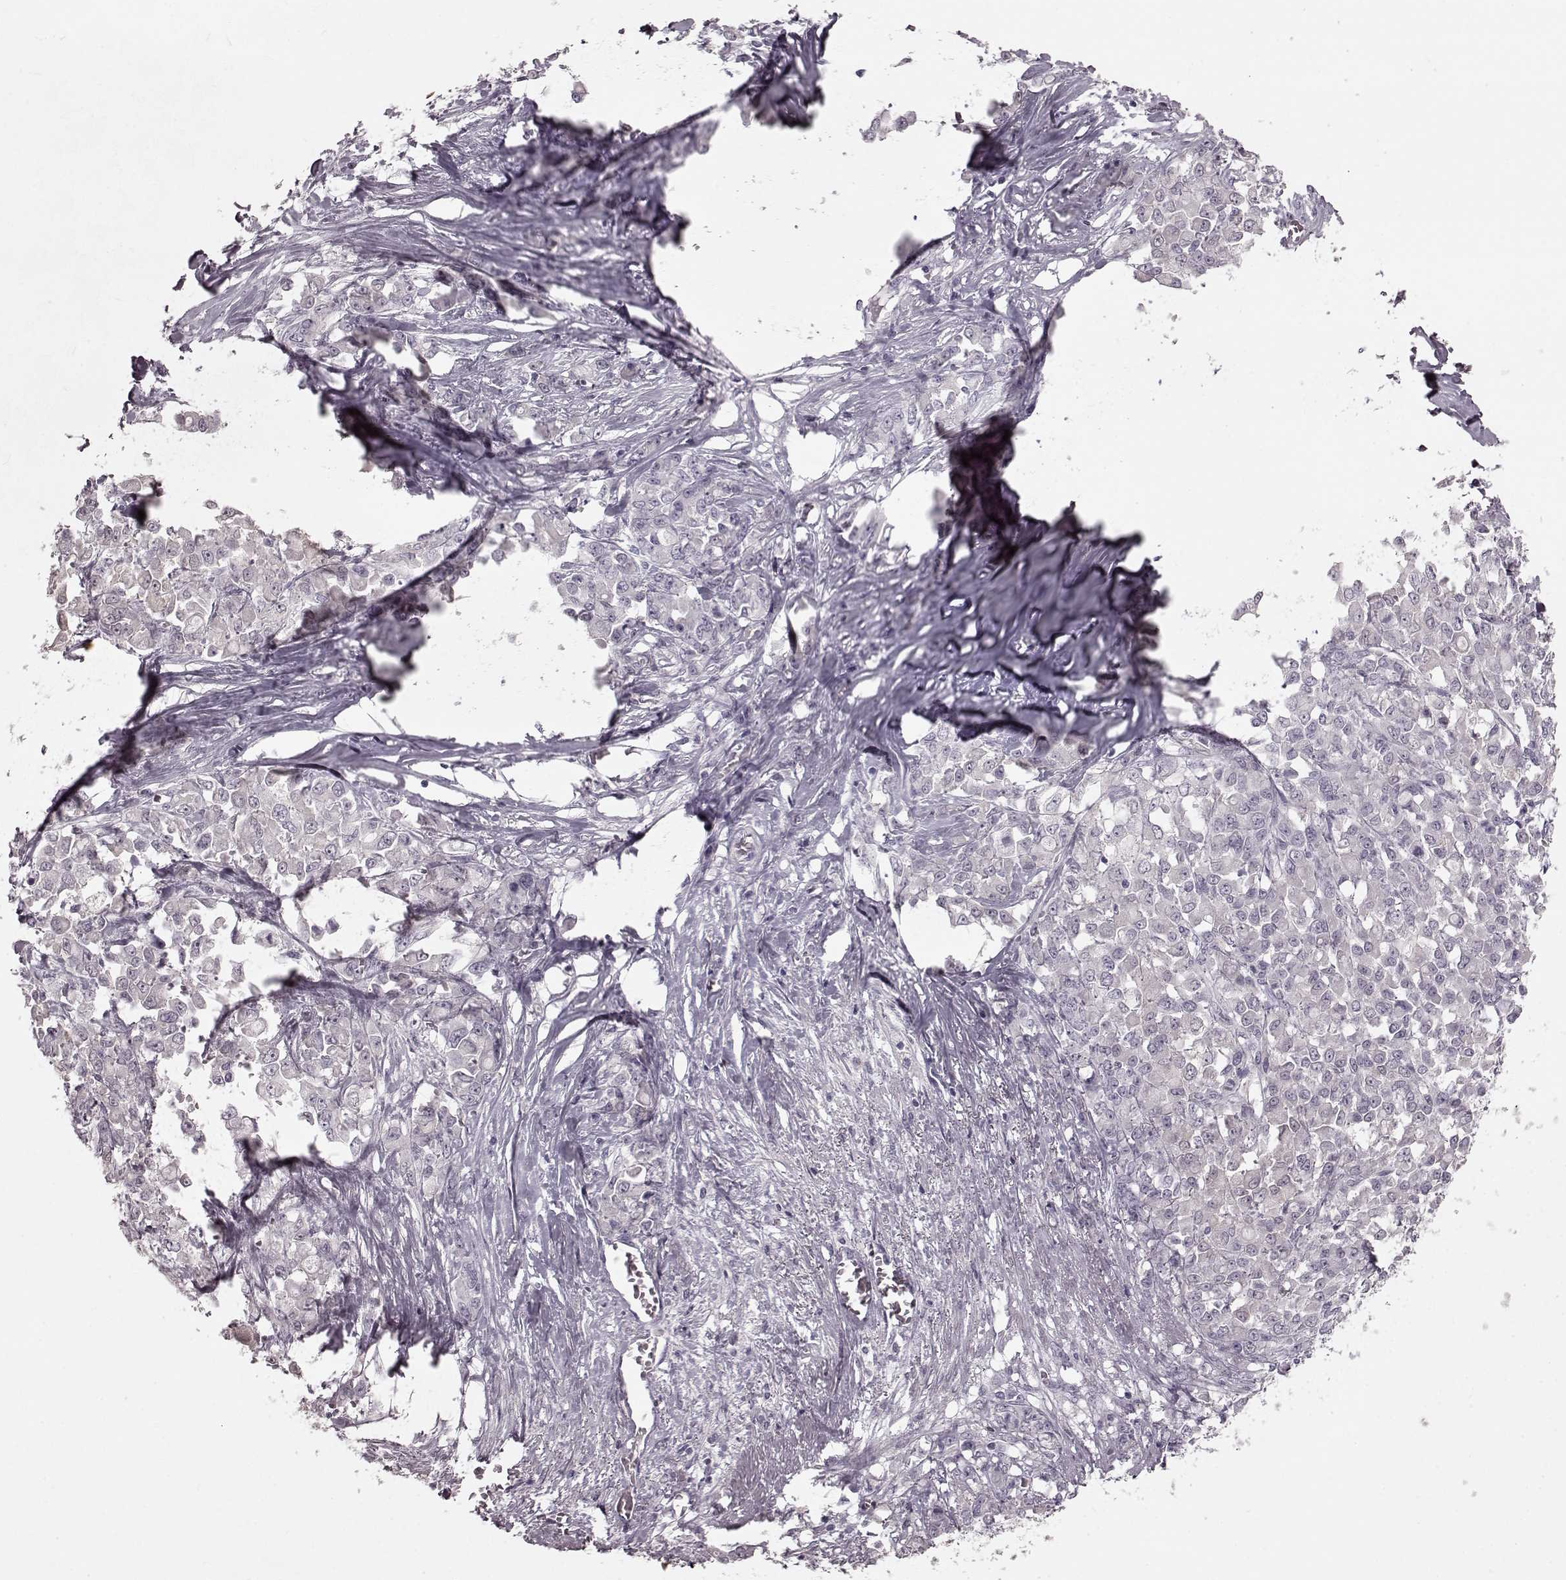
{"staining": {"intensity": "negative", "quantity": "none", "location": "none"}, "tissue": "stomach cancer", "cell_type": "Tumor cells", "image_type": "cancer", "snomed": [{"axis": "morphology", "description": "Adenocarcinoma, NOS"}, {"axis": "topography", "description": "Stomach"}], "caption": "Stomach adenocarcinoma was stained to show a protein in brown. There is no significant expression in tumor cells.", "gene": "CST7", "patient": {"sex": "female", "age": 76}}